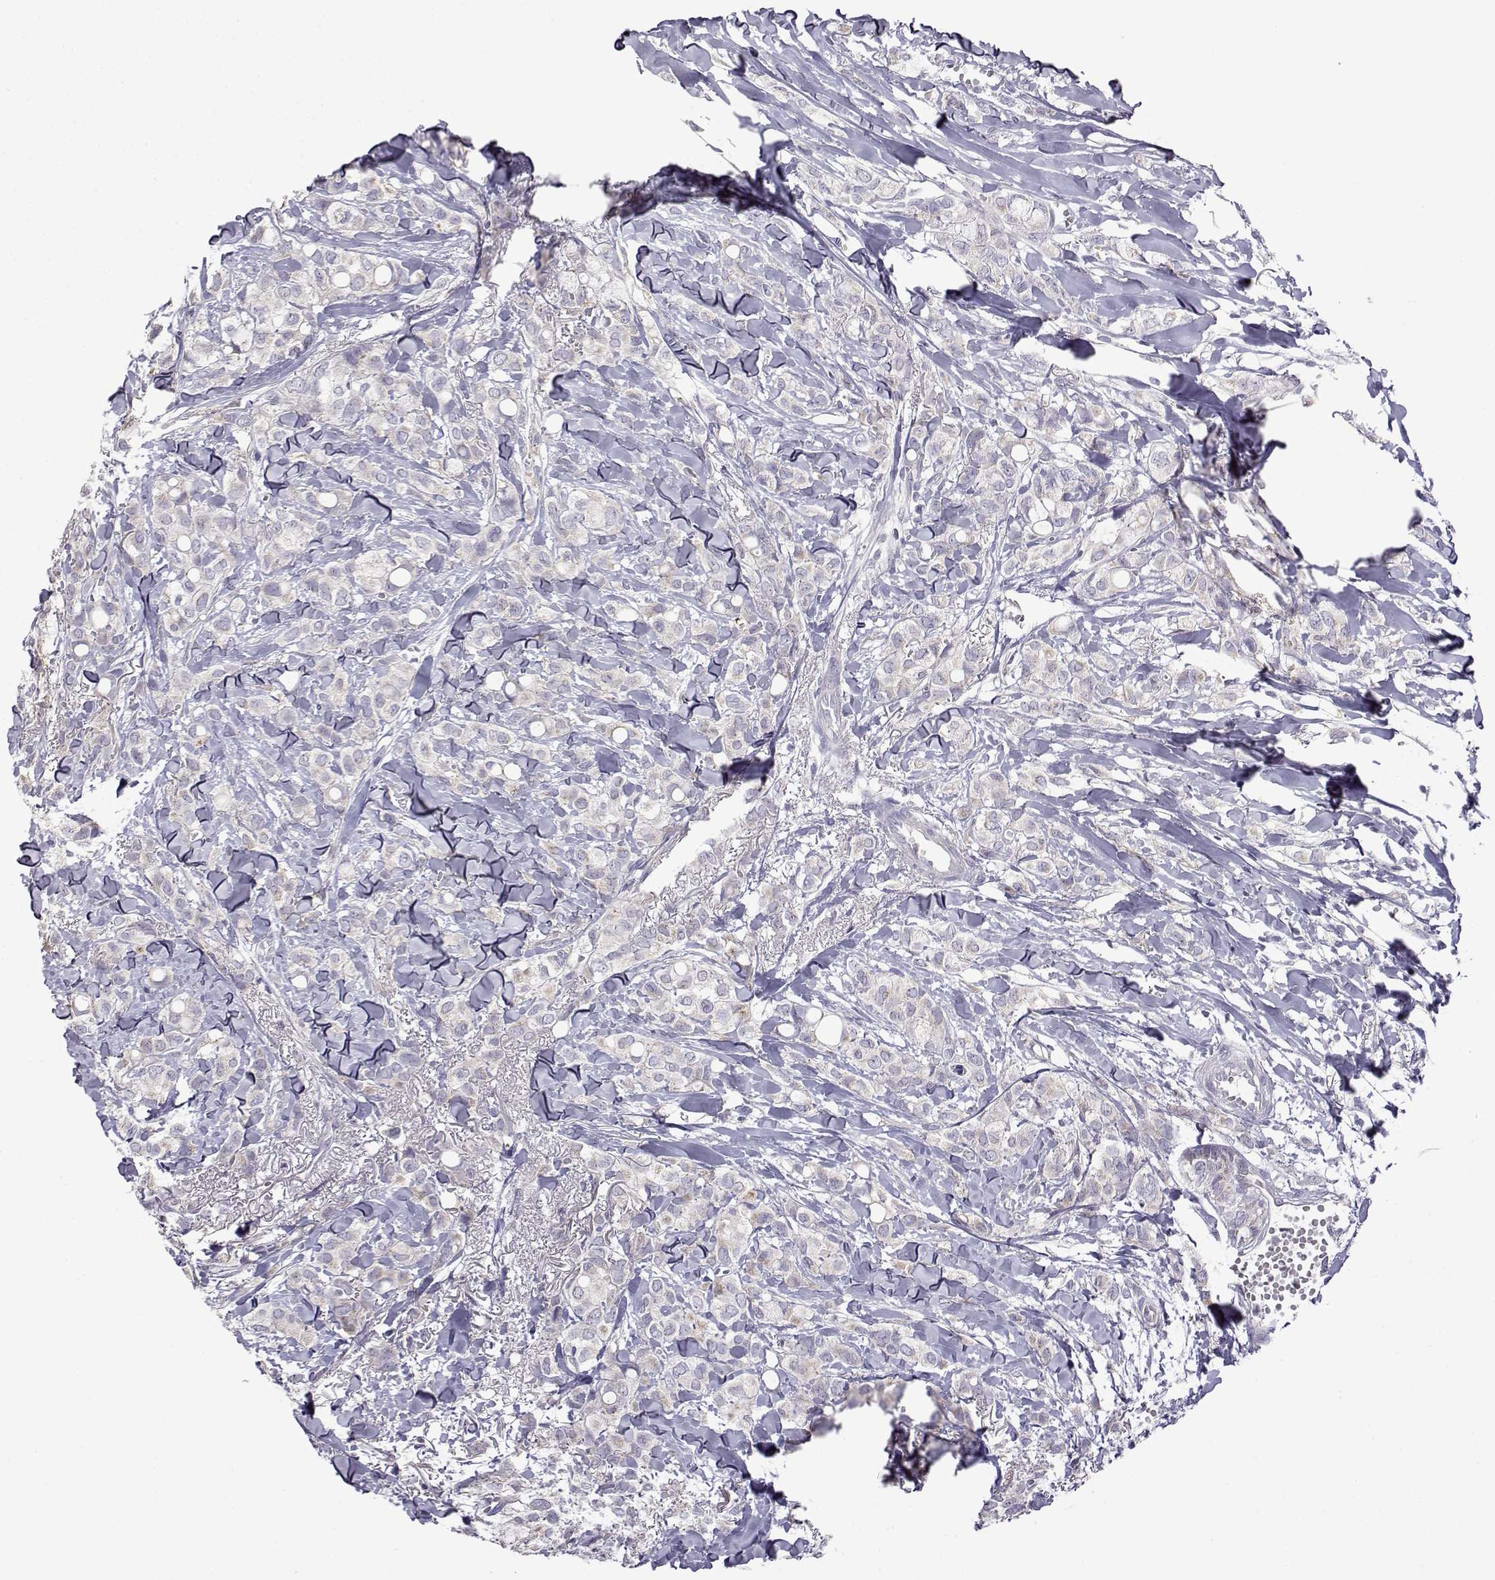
{"staining": {"intensity": "negative", "quantity": "none", "location": "none"}, "tissue": "breast cancer", "cell_type": "Tumor cells", "image_type": "cancer", "snomed": [{"axis": "morphology", "description": "Duct carcinoma"}, {"axis": "topography", "description": "Breast"}], "caption": "High magnification brightfield microscopy of invasive ductal carcinoma (breast) stained with DAB (brown) and counterstained with hematoxylin (blue): tumor cells show no significant expression. (IHC, brightfield microscopy, high magnification).", "gene": "VGF", "patient": {"sex": "female", "age": 85}}